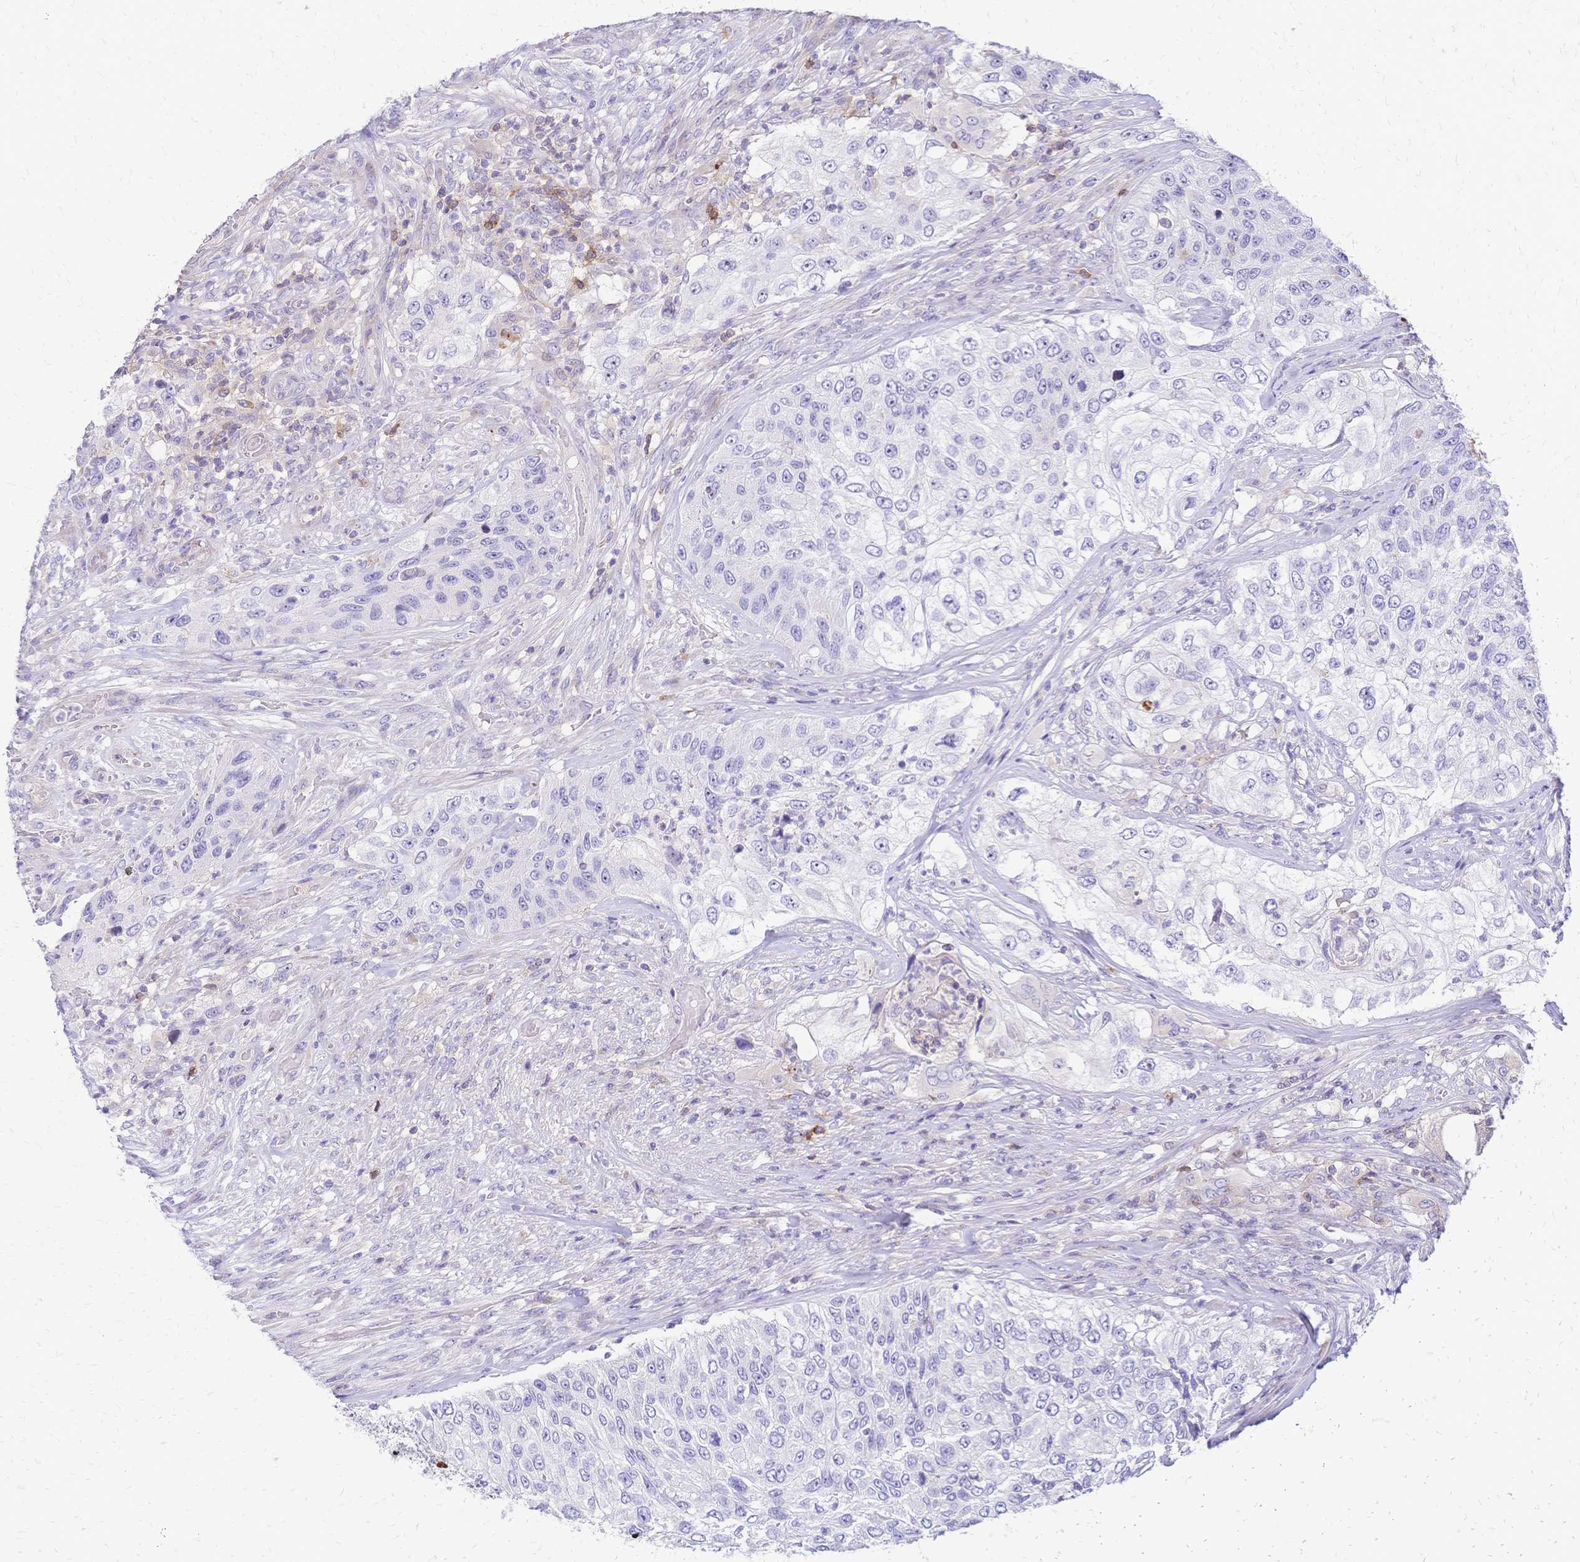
{"staining": {"intensity": "negative", "quantity": "none", "location": "none"}, "tissue": "urothelial cancer", "cell_type": "Tumor cells", "image_type": "cancer", "snomed": [{"axis": "morphology", "description": "Urothelial carcinoma, High grade"}, {"axis": "topography", "description": "Urinary bladder"}], "caption": "Image shows no protein expression in tumor cells of urothelial cancer tissue.", "gene": "IL2RA", "patient": {"sex": "female", "age": 60}}